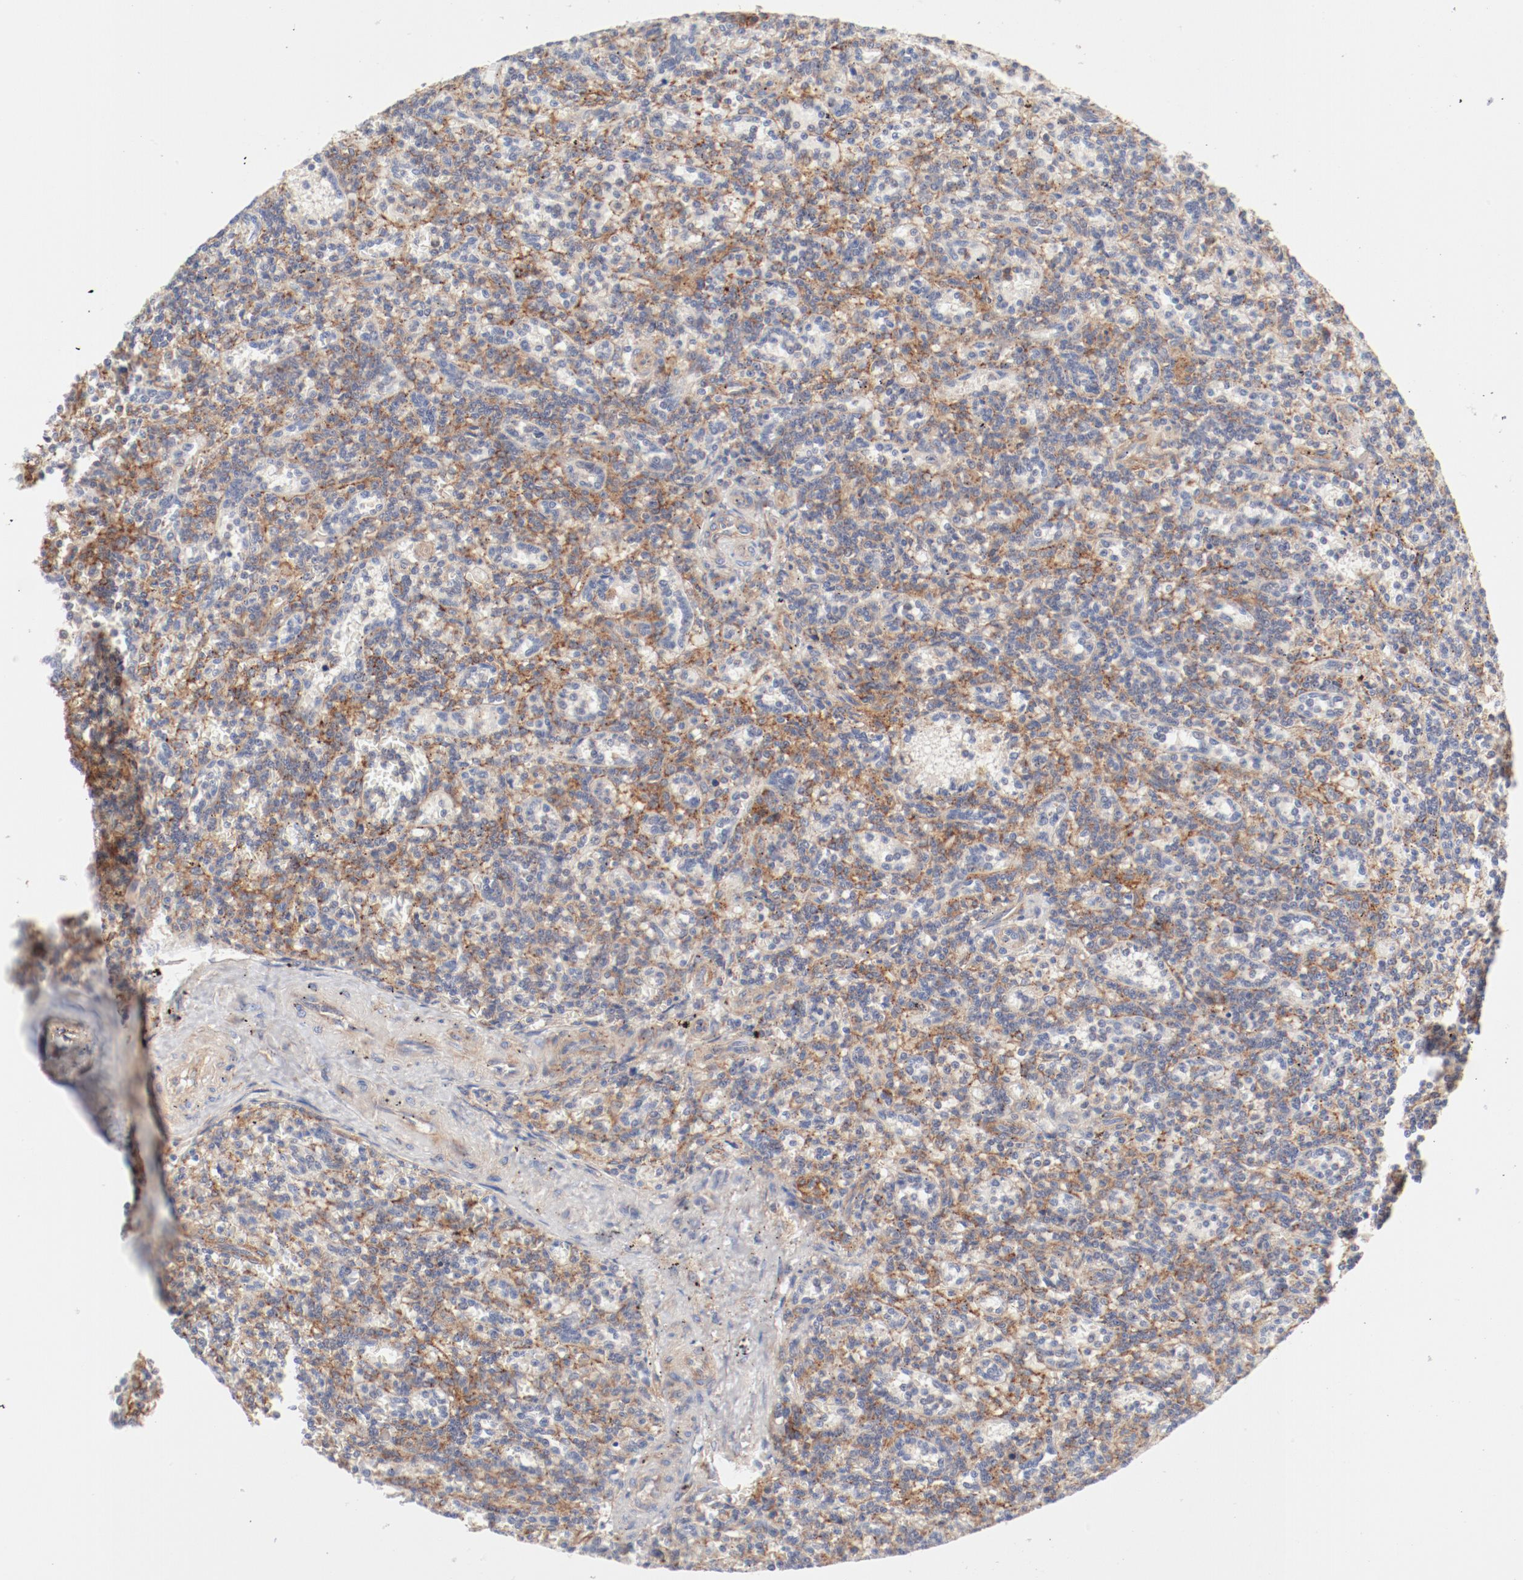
{"staining": {"intensity": "moderate", "quantity": "25%-75%", "location": "cytoplasmic/membranous"}, "tissue": "lymphoma", "cell_type": "Tumor cells", "image_type": "cancer", "snomed": [{"axis": "morphology", "description": "Malignant lymphoma, non-Hodgkin's type, Low grade"}, {"axis": "topography", "description": "Spleen"}], "caption": "Immunohistochemistry photomicrograph of lymphoma stained for a protein (brown), which displays medium levels of moderate cytoplasmic/membranous positivity in approximately 25%-75% of tumor cells.", "gene": "AP2A1", "patient": {"sex": "male", "age": 73}}